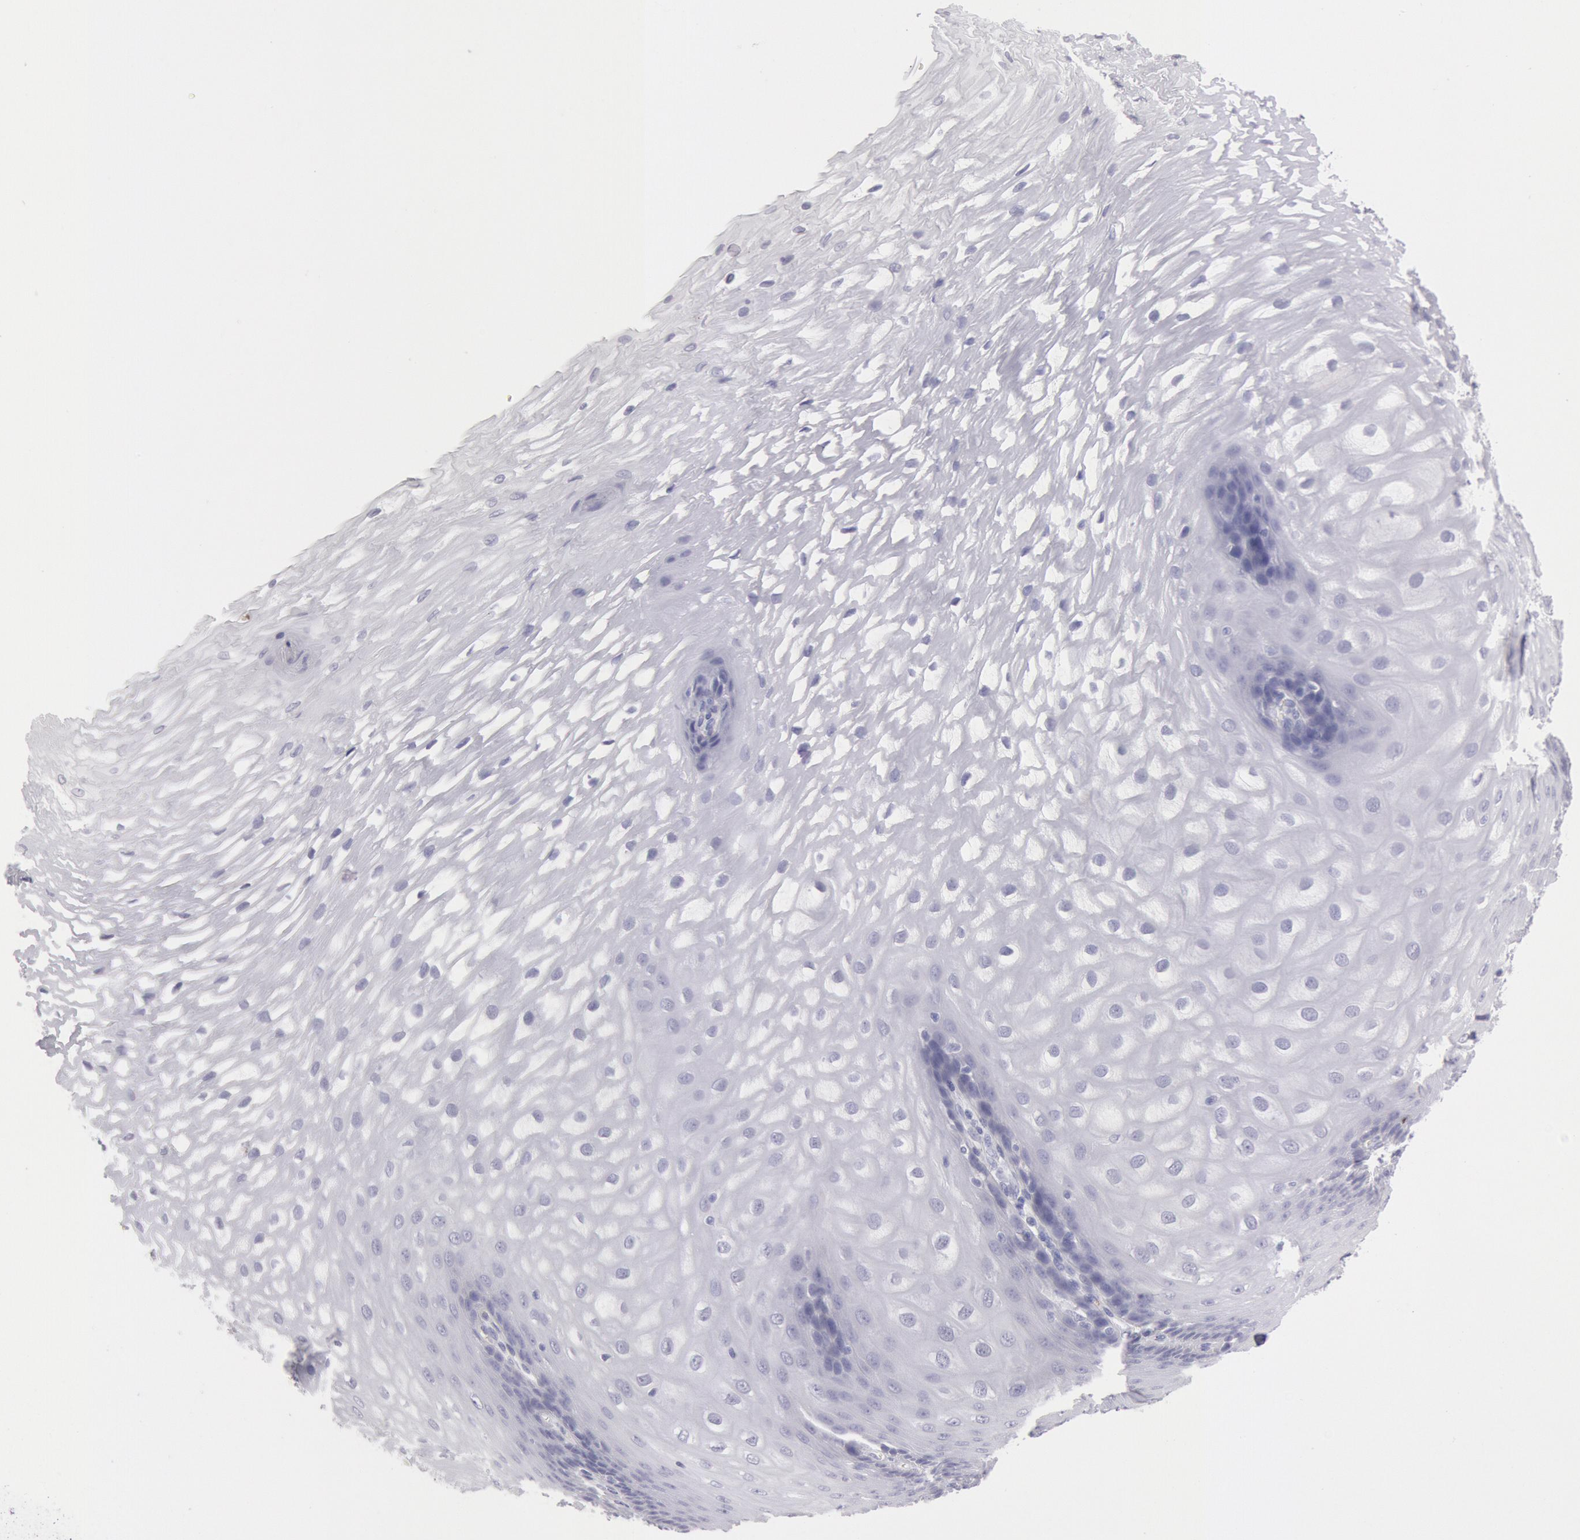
{"staining": {"intensity": "negative", "quantity": "none", "location": "none"}, "tissue": "esophagus", "cell_type": "Squamous epithelial cells", "image_type": "normal", "snomed": [{"axis": "morphology", "description": "Normal tissue, NOS"}, {"axis": "morphology", "description": "Adenocarcinoma, NOS"}, {"axis": "topography", "description": "Esophagus"}, {"axis": "topography", "description": "Stomach"}], "caption": "Micrograph shows no protein staining in squamous epithelial cells of benign esophagus.", "gene": "FCN1", "patient": {"sex": "male", "age": 62}}